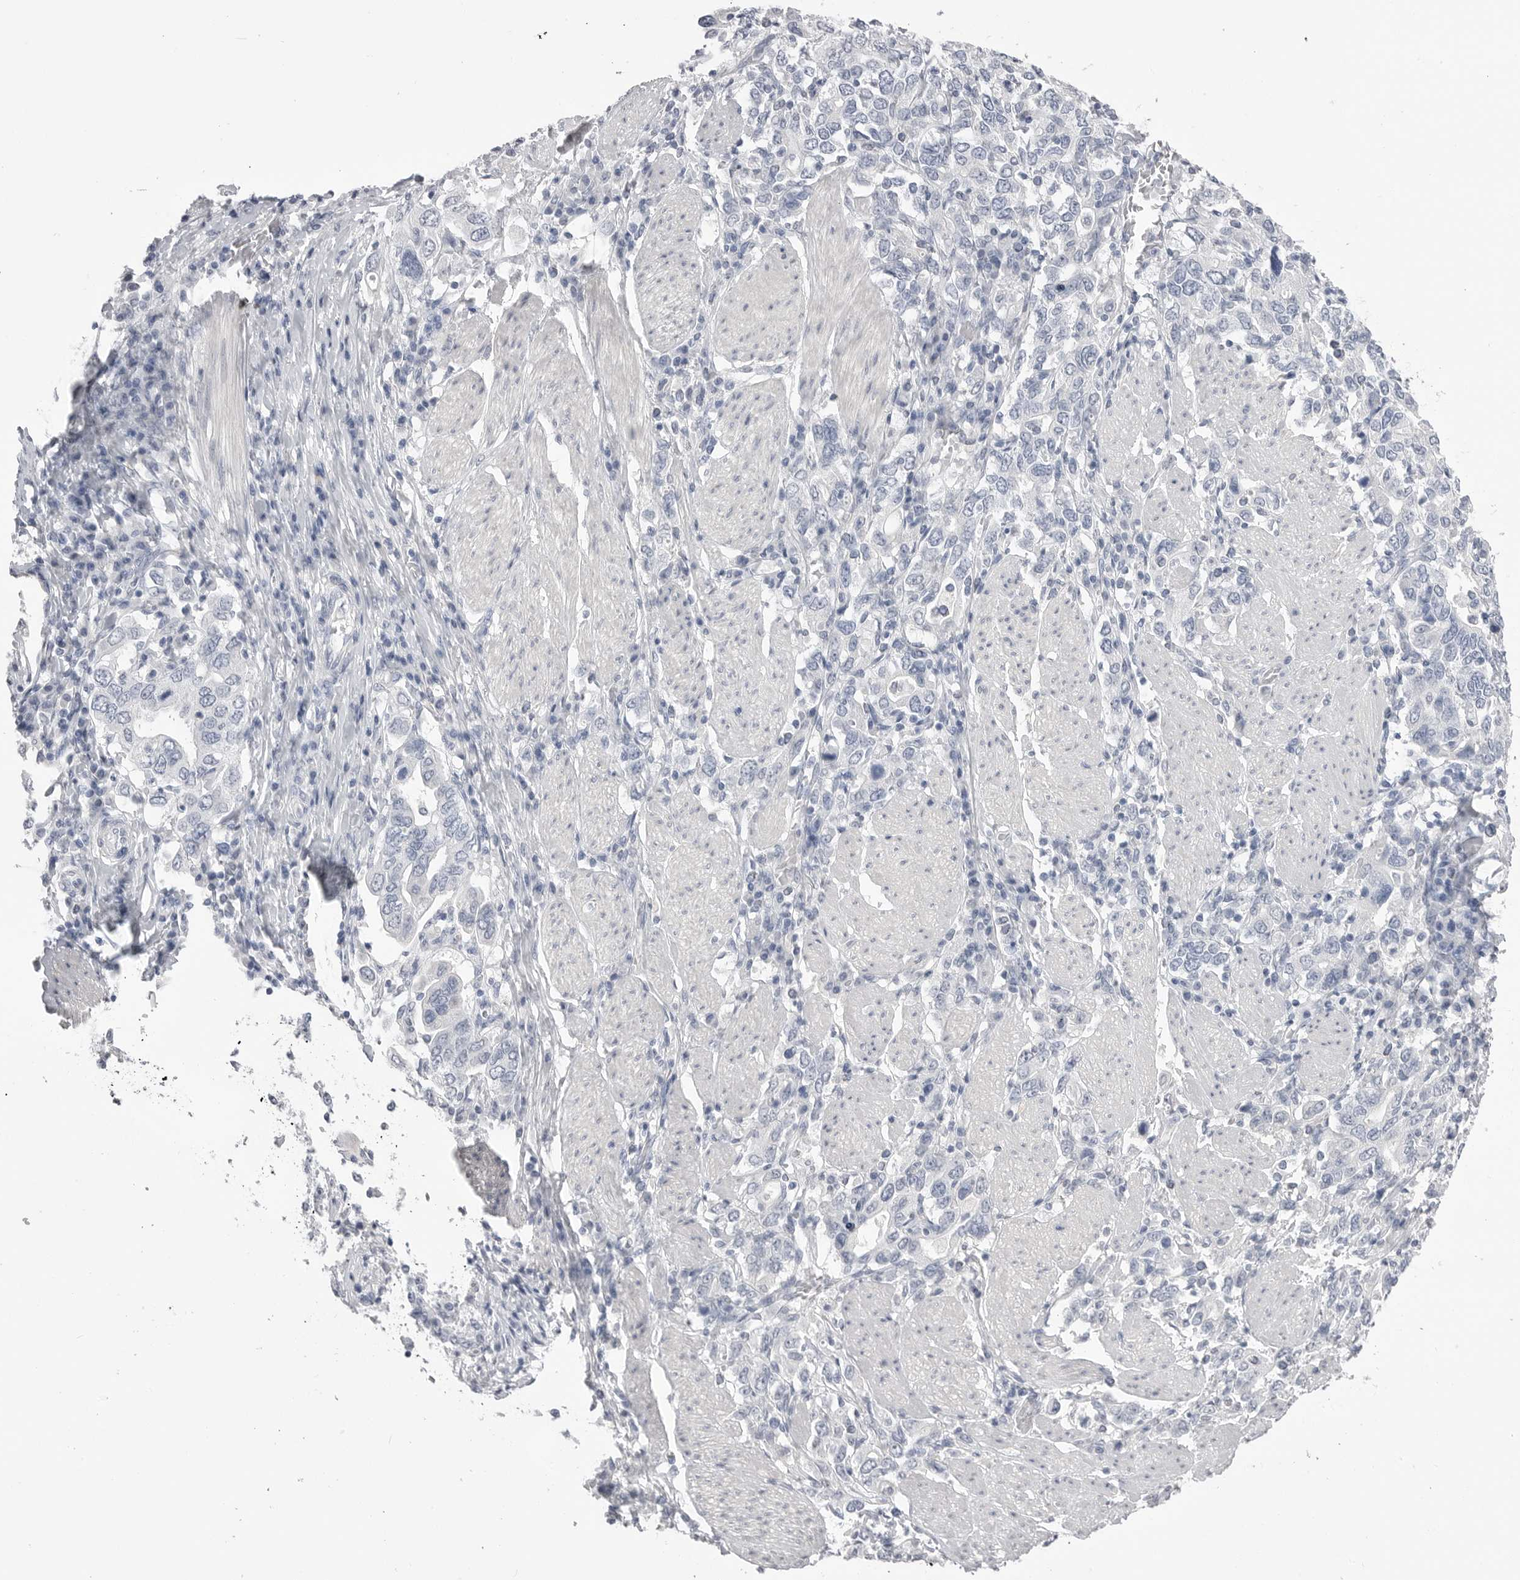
{"staining": {"intensity": "negative", "quantity": "none", "location": "none"}, "tissue": "stomach cancer", "cell_type": "Tumor cells", "image_type": "cancer", "snomed": [{"axis": "morphology", "description": "Adenocarcinoma, NOS"}, {"axis": "topography", "description": "Stomach, upper"}], "caption": "Tumor cells show no significant protein staining in stomach cancer (adenocarcinoma).", "gene": "CPB1", "patient": {"sex": "male", "age": 62}}